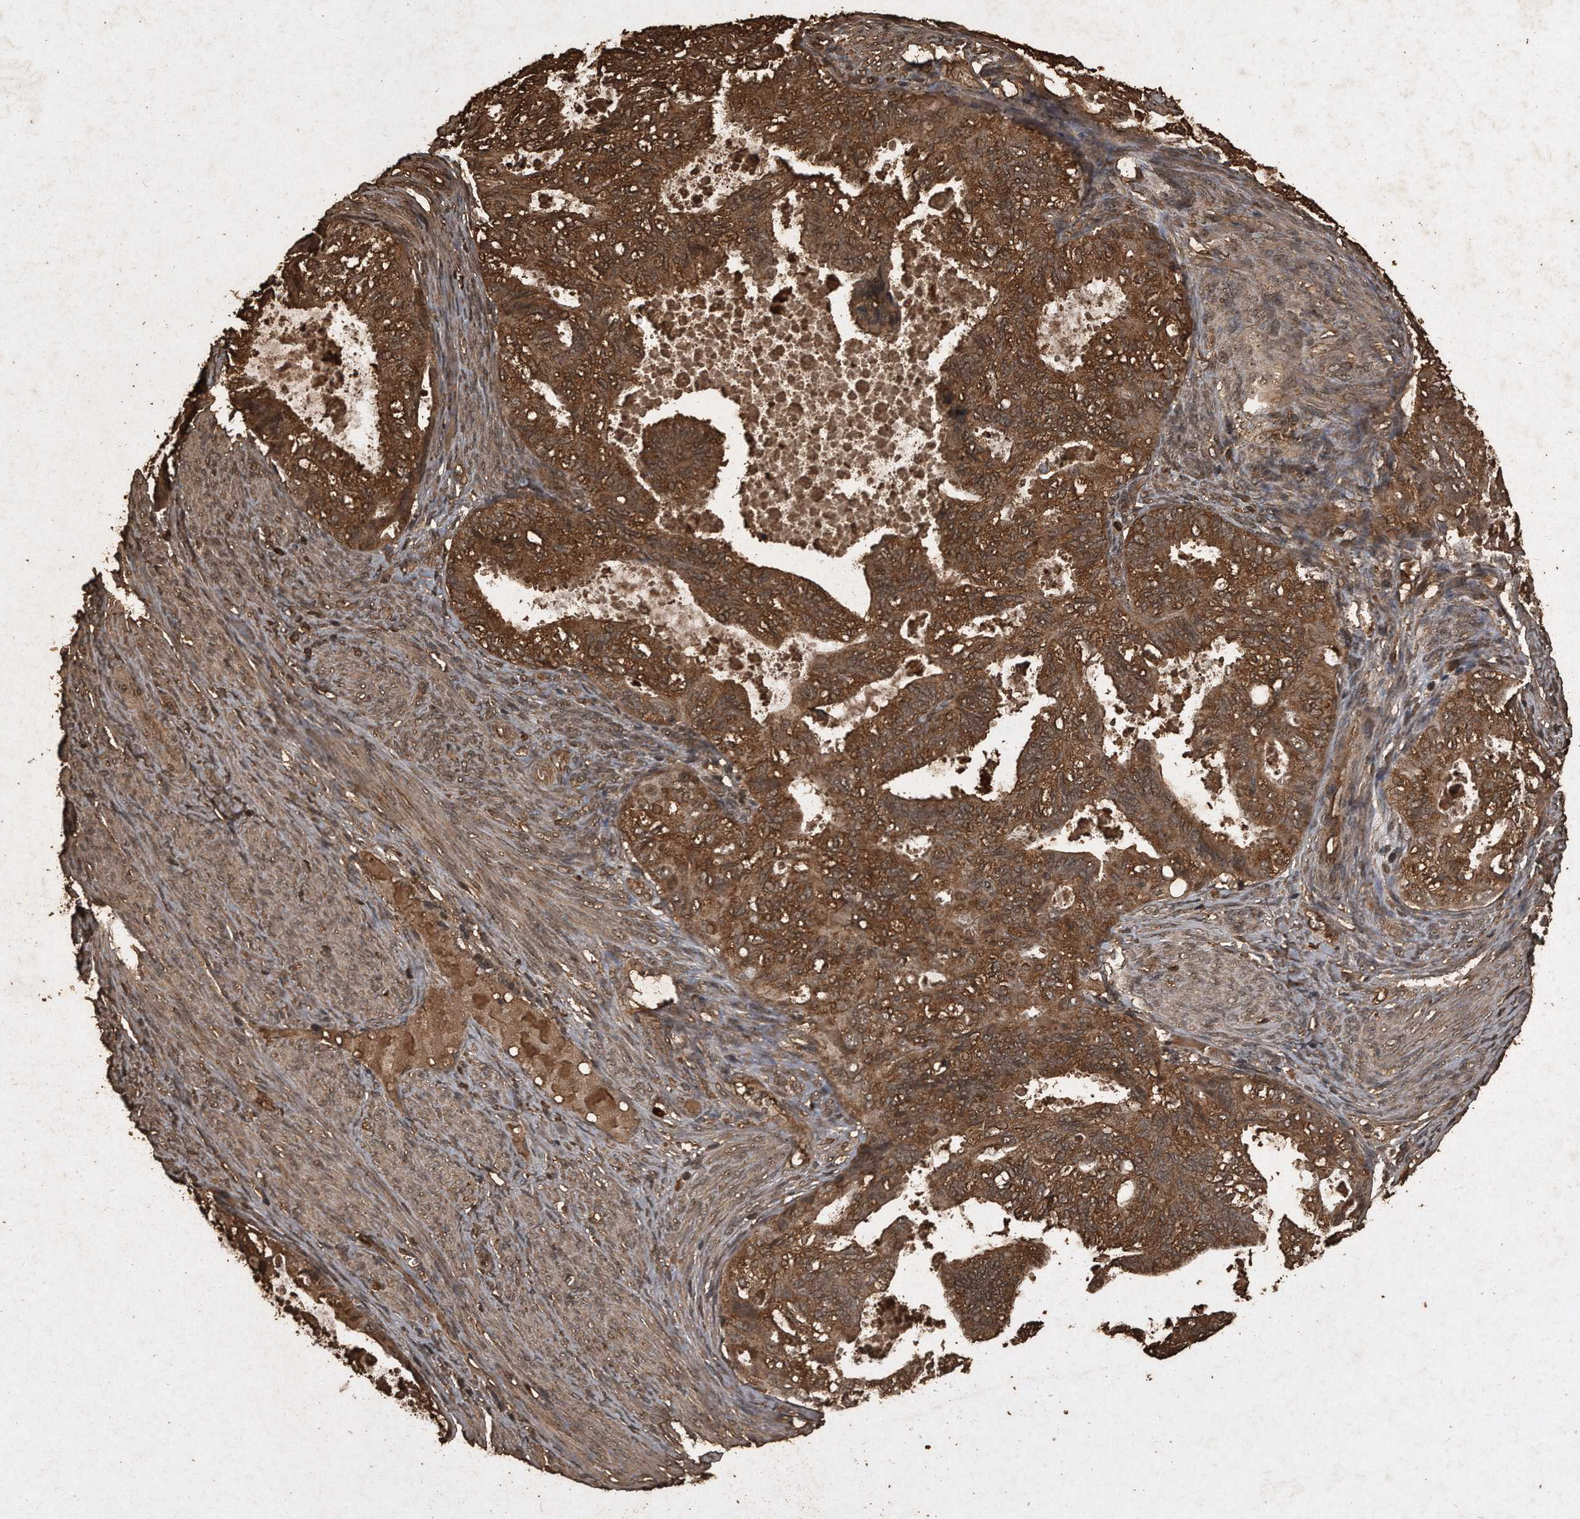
{"staining": {"intensity": "strong", "quantity": ">75%", "location": "cytoplasmic/membranous,nuclear"}, "tissue": "cervical cancer", "cell_type": "Tumor cells", "image_type": "cancer", "snomed": [{"axis": "morphology", "description": "Normal tissue, NOS"}, {"axis": "morphology", "description": "Adenocarcinoma, NOS"}, {"axis": "topography", "description": "Cervix"}, {"axis": "topography", "description": "Endometrium"}], "caption": "Immunohistochemistry (DAB (3,3'-diaminobenzidine)) staining of cervical cancer reveals strong cytoplasmic/membranous and nuclear protein expression in approximately >75% of tumor cells. (Stains: DAB (3,3'-diaminobenzidine) in brown, nuclei in blue, Microscopy: brightfield microscopy at high magnification).", "gene": "CFLAR", "patient": {"sex": "female", "age": 86}}